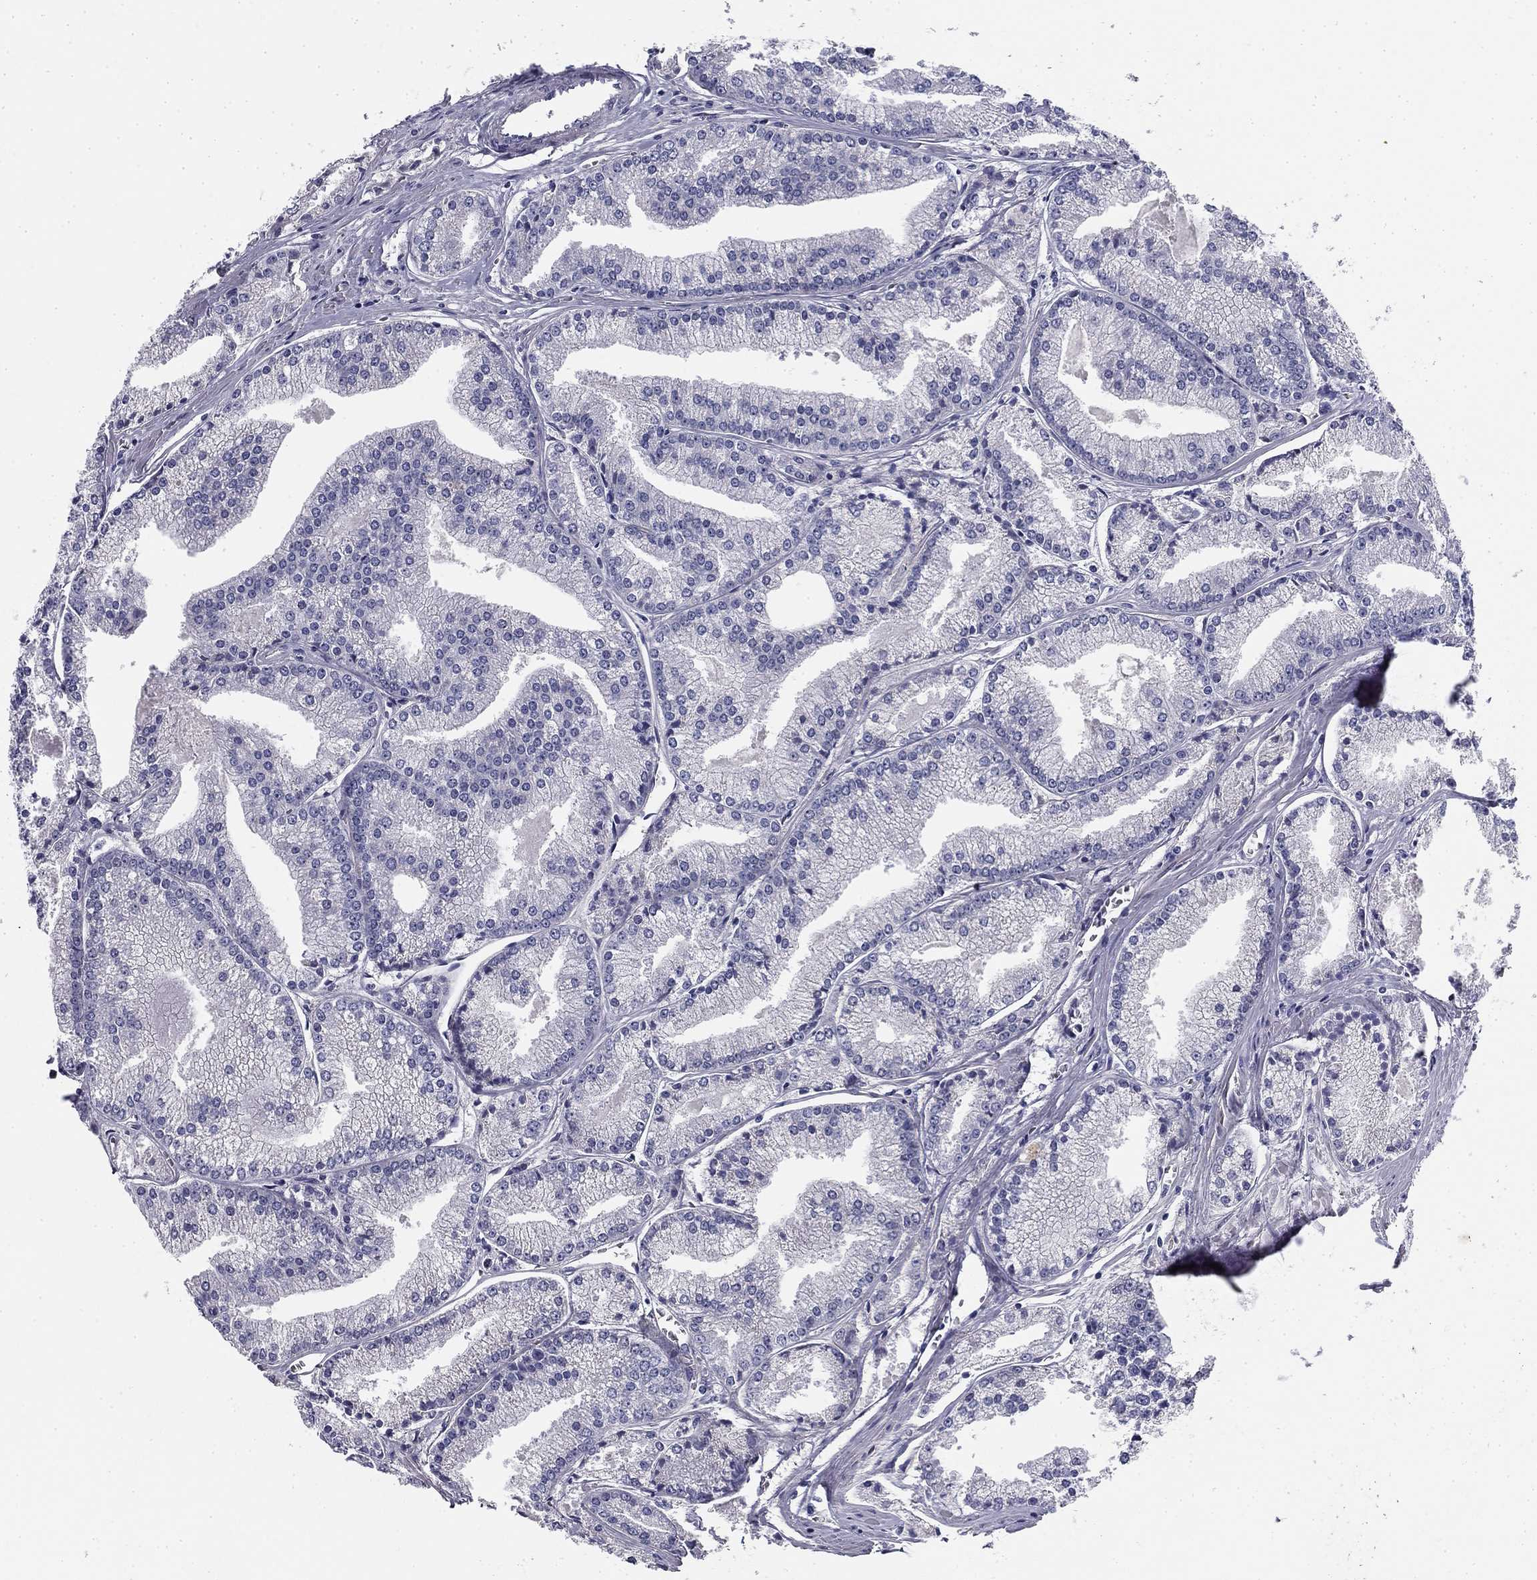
{"staining": {"intensity": "negative", "quantity": "none", "location": "none"}, "tissue": "prostate cancer", "cell_type": "Tumor cells", "image_type": "cancer", "snomed": [{"axis": "morphology", "description": "Adenocarcinoma, NOS"}, {"axis": "topography", "description": "Prostate"}], "caption": "The immunohistochemistry photomicrograph has no significant expression in tumor cells of prostate cancer (adenocarcinoma) tissue. Nuclei are stained in blue.", "gene": "CPLX4", "patient": {"sex": "male", "age": 72}}